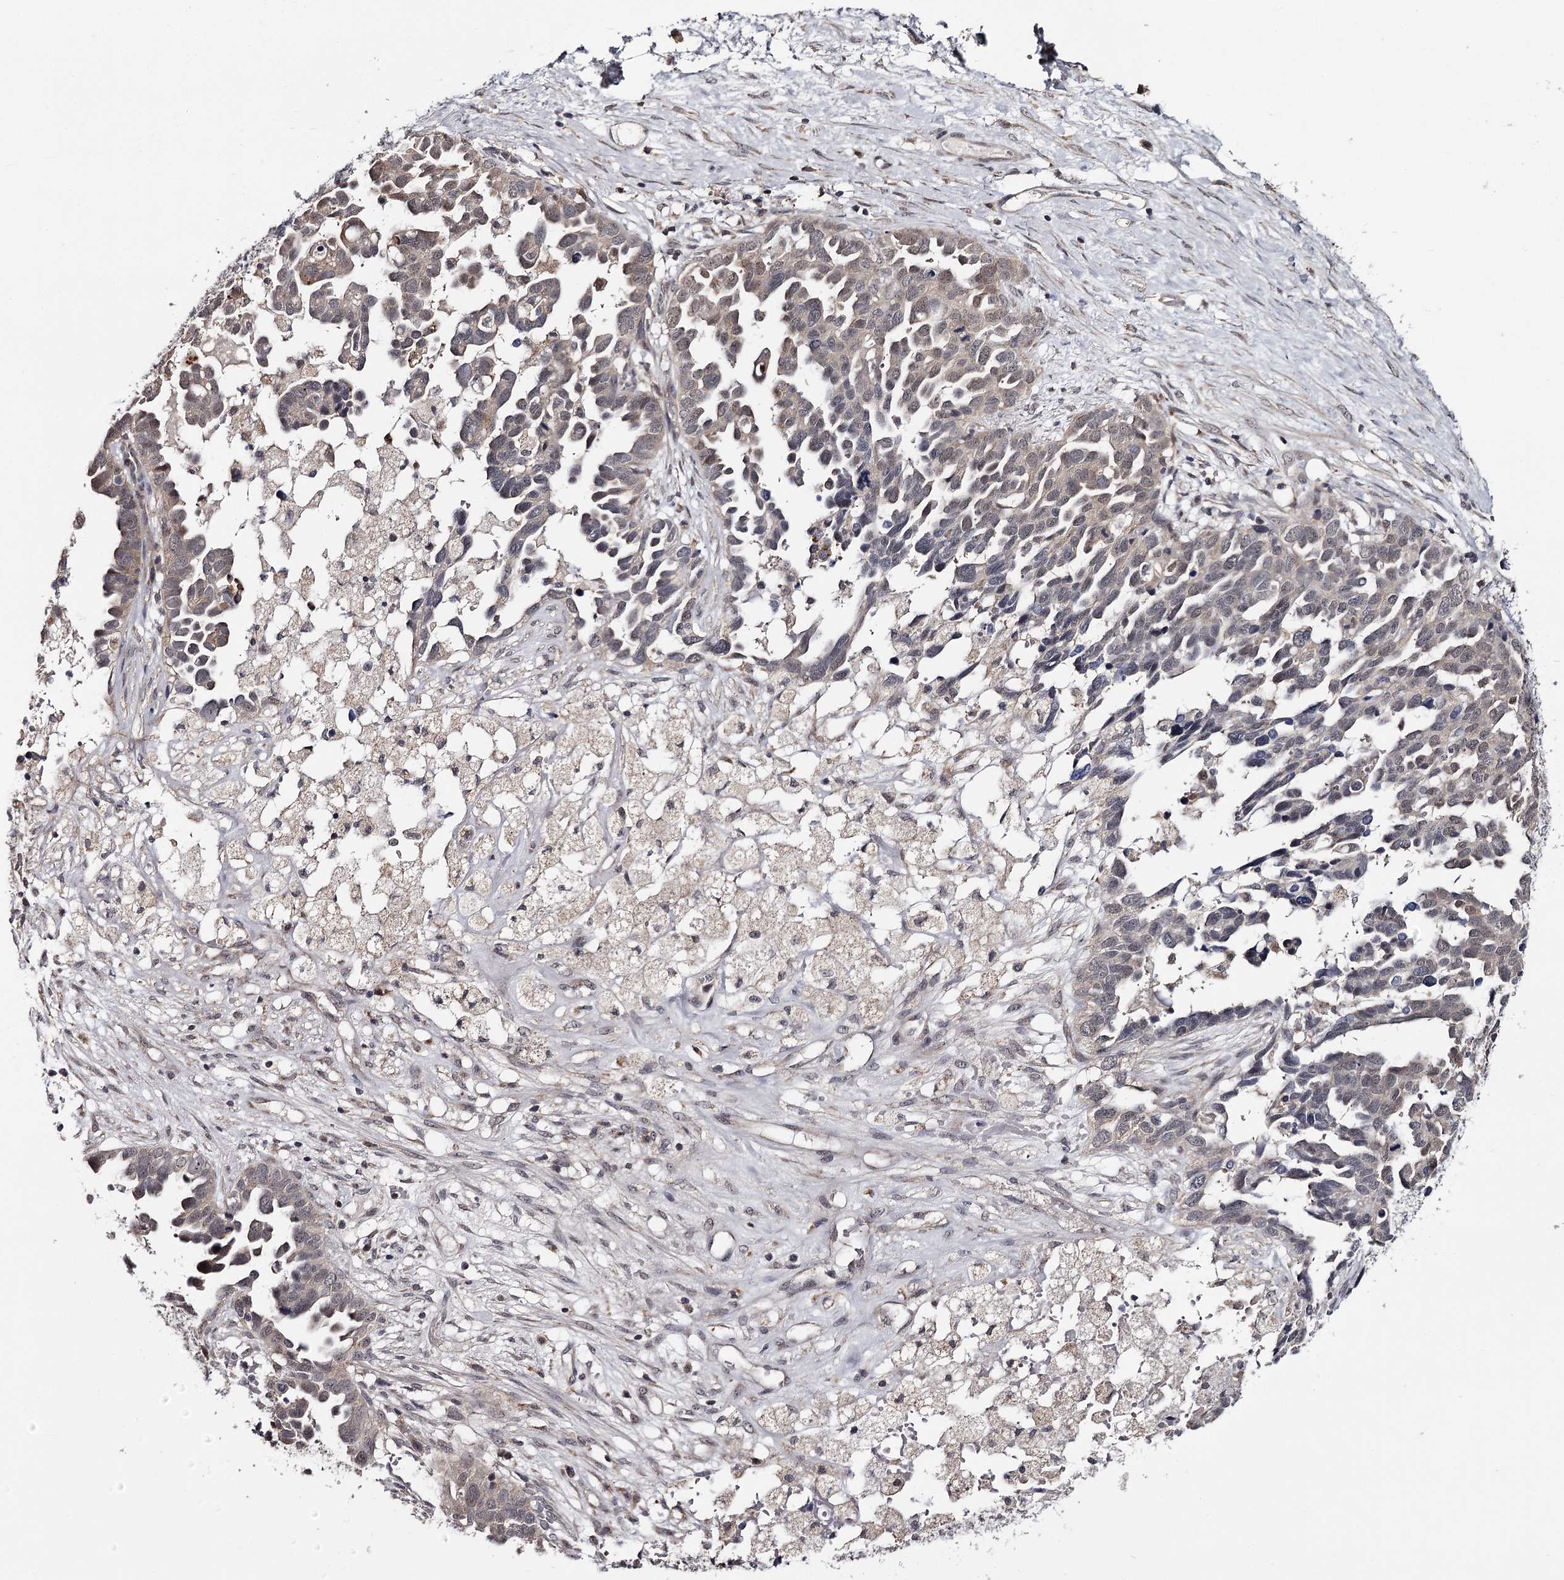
{"staining": {"intensity": "weak", "quantity": ">75%", "location": "cytoplasmic/membranous,nuclear"}, "tissue": "ovarian cancer", "cell_type": "Tumor cells", "image_type": "cancer", "snomed": [{"axis": "morphology", "description": "Cystadenocarcinoma, serous, NOS"}, {"axis": "topography", "description": "Ovary"}], "caption": "An image of human serous cystadenocarcinoma (ovarian) stained for a protein shows weak cytoplasmic/membranous and nuclear brown staining in tumor cells.", "gene": "GTSF1", "patient": {"sex": "female", "age": 54}}